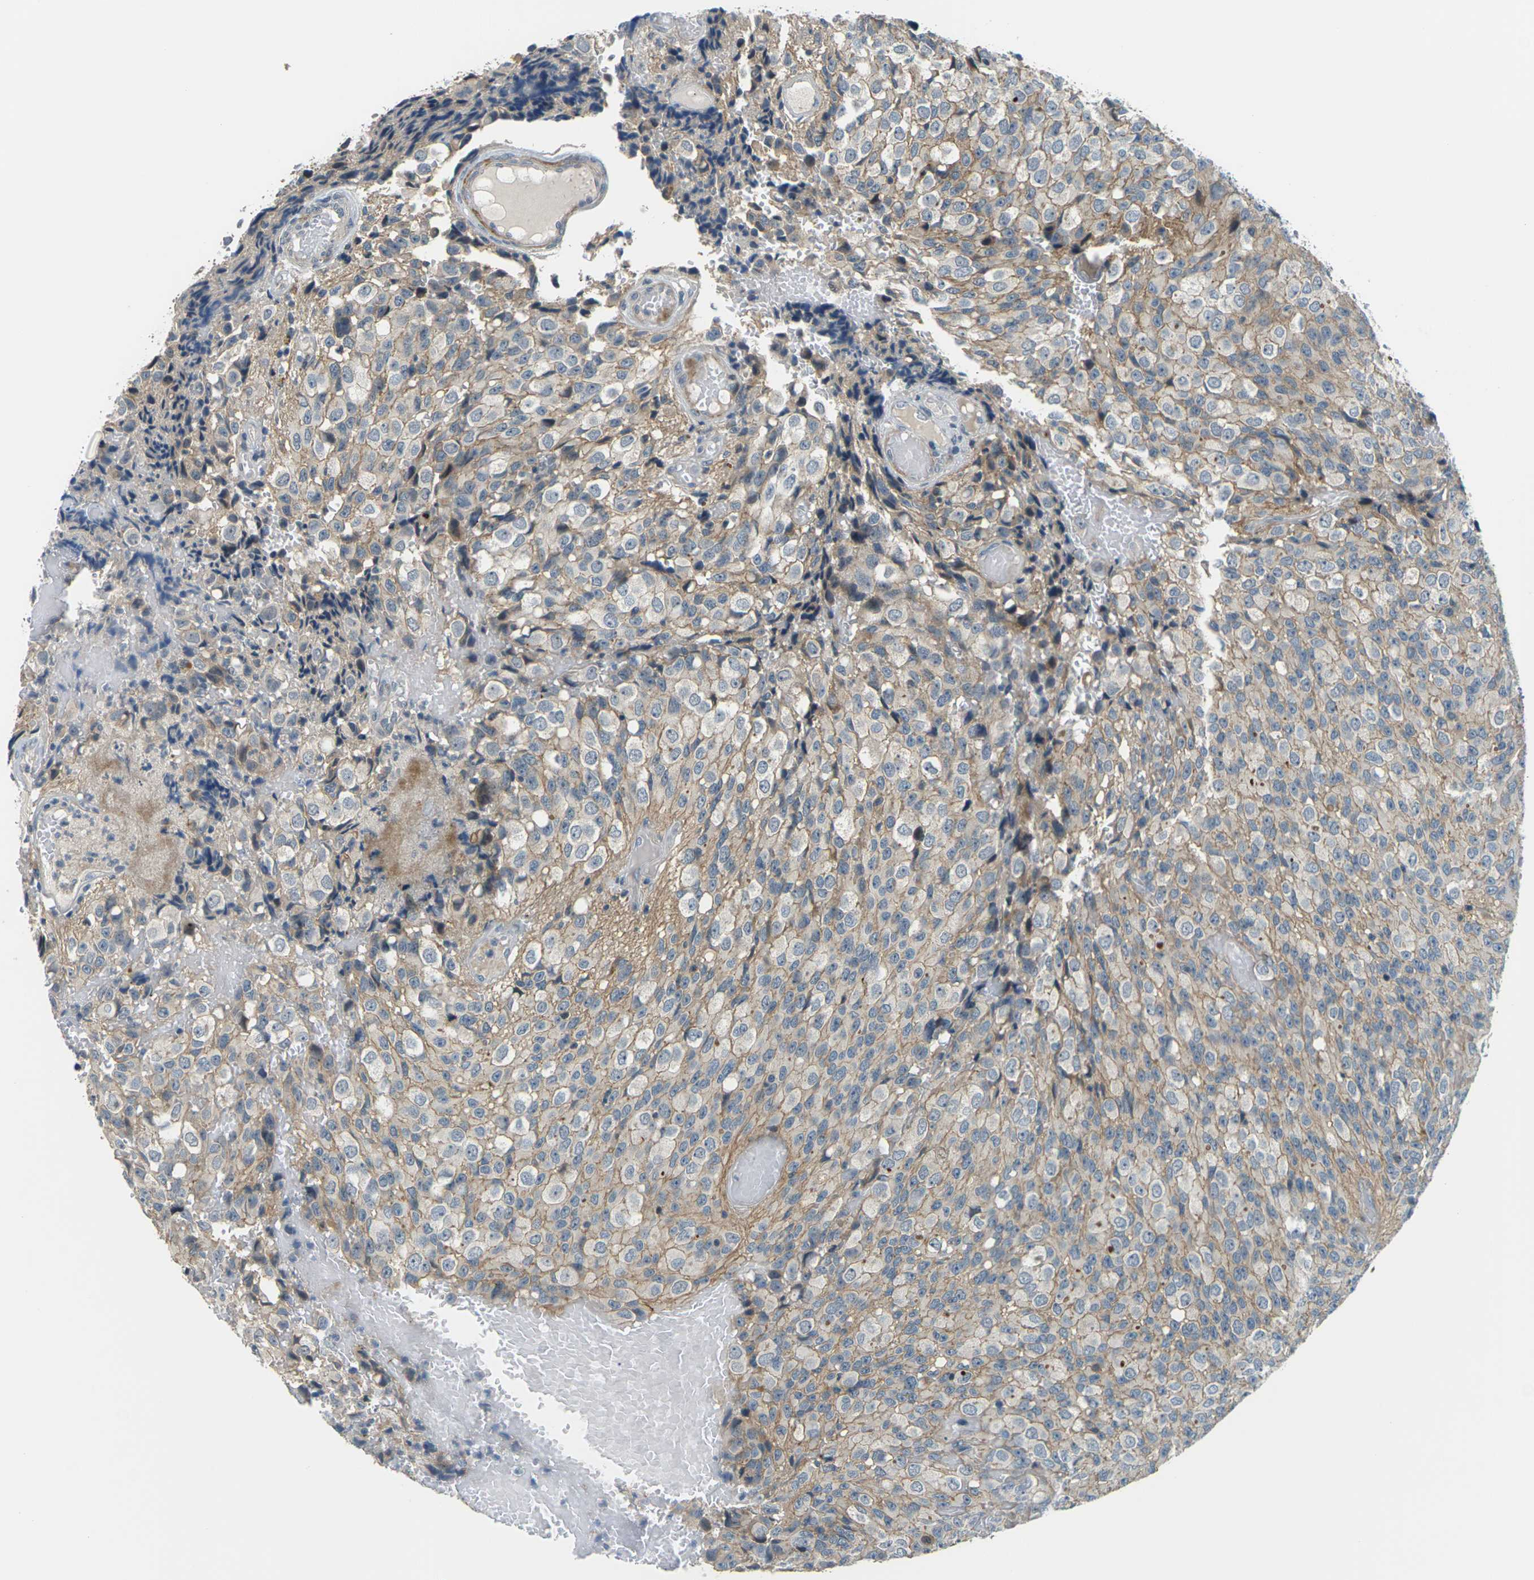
{"staining": {"intensity": "weak", "quantity": "<25%", "location": "cytoplasmic/membranous"}, "tissue": "glioma", "cell_type": "Tumor cells", "image_type": "cancer", "snomed": [{"axis": "morphology", "description": "Glioma, malignant, High grade"}, {"axis": "topography", "description": "Brain"}], "caption": "The immunohistochemistry (IHC) image has no significant expression in tumor cells of high-grade glioma (malignant) tissue.", "gene": "SLC13A3", "patient": {"sex": "male", "age": 32}}